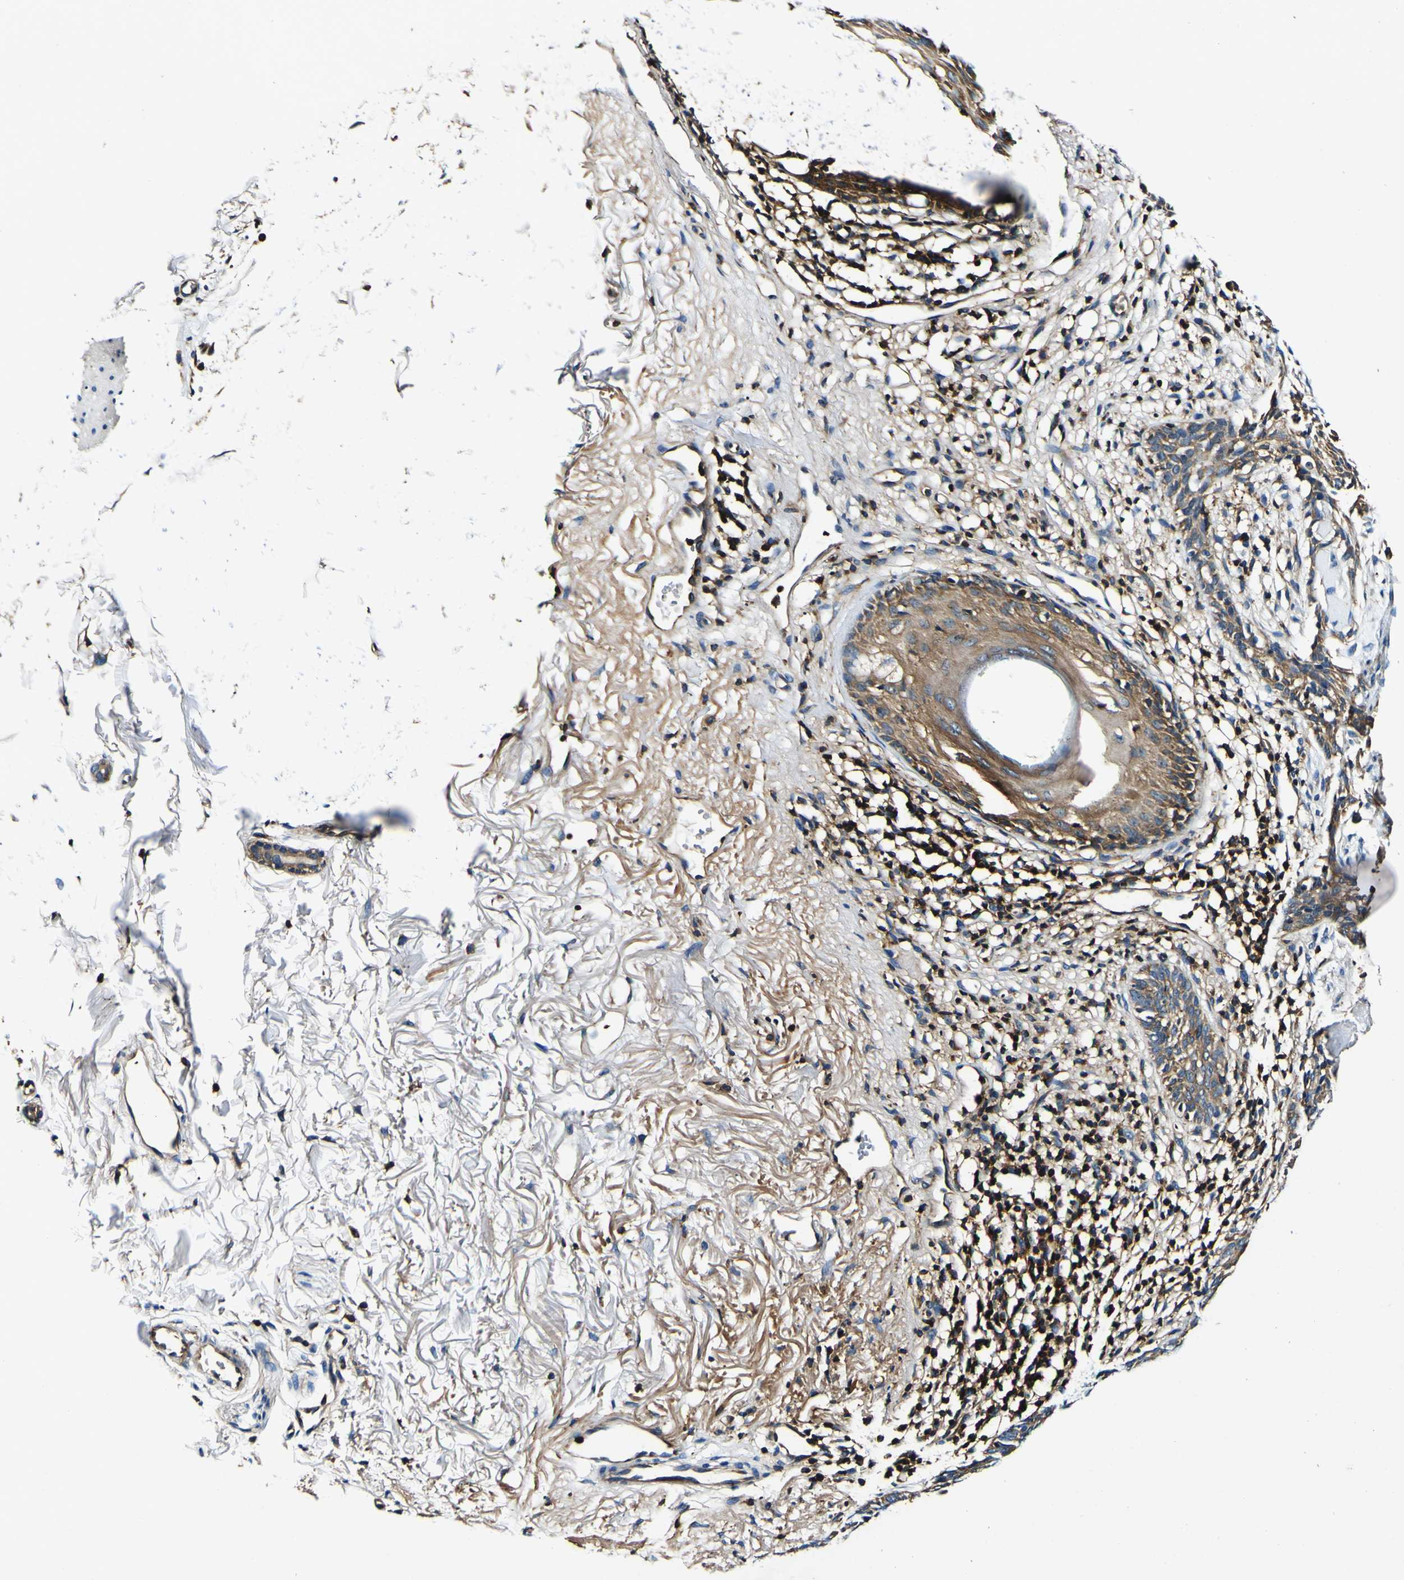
{"staining": {"intensity": "moderate", "quantity": ">75%", "location": "cytoplasmic/membranous"}, "tissue": "skin cancer", "cell_type": "Tumor cells", "image_type": "cancer", "snomed": [{"axis": "morphology", "description": "Normal tissue, NOS"}, {"axis": "morphology", "description": "Basal cell carcinoma"}, {"axis": "topography", "description": "Skin"}], "caption": "Tumor cells reveal medium levels of moderate cytoplasmic/membranous staining in approximately >75% of cells in skin basal cell carcinoma.", "gene": "RHOT2", "patient": {"sex": "female", "age": 70}}